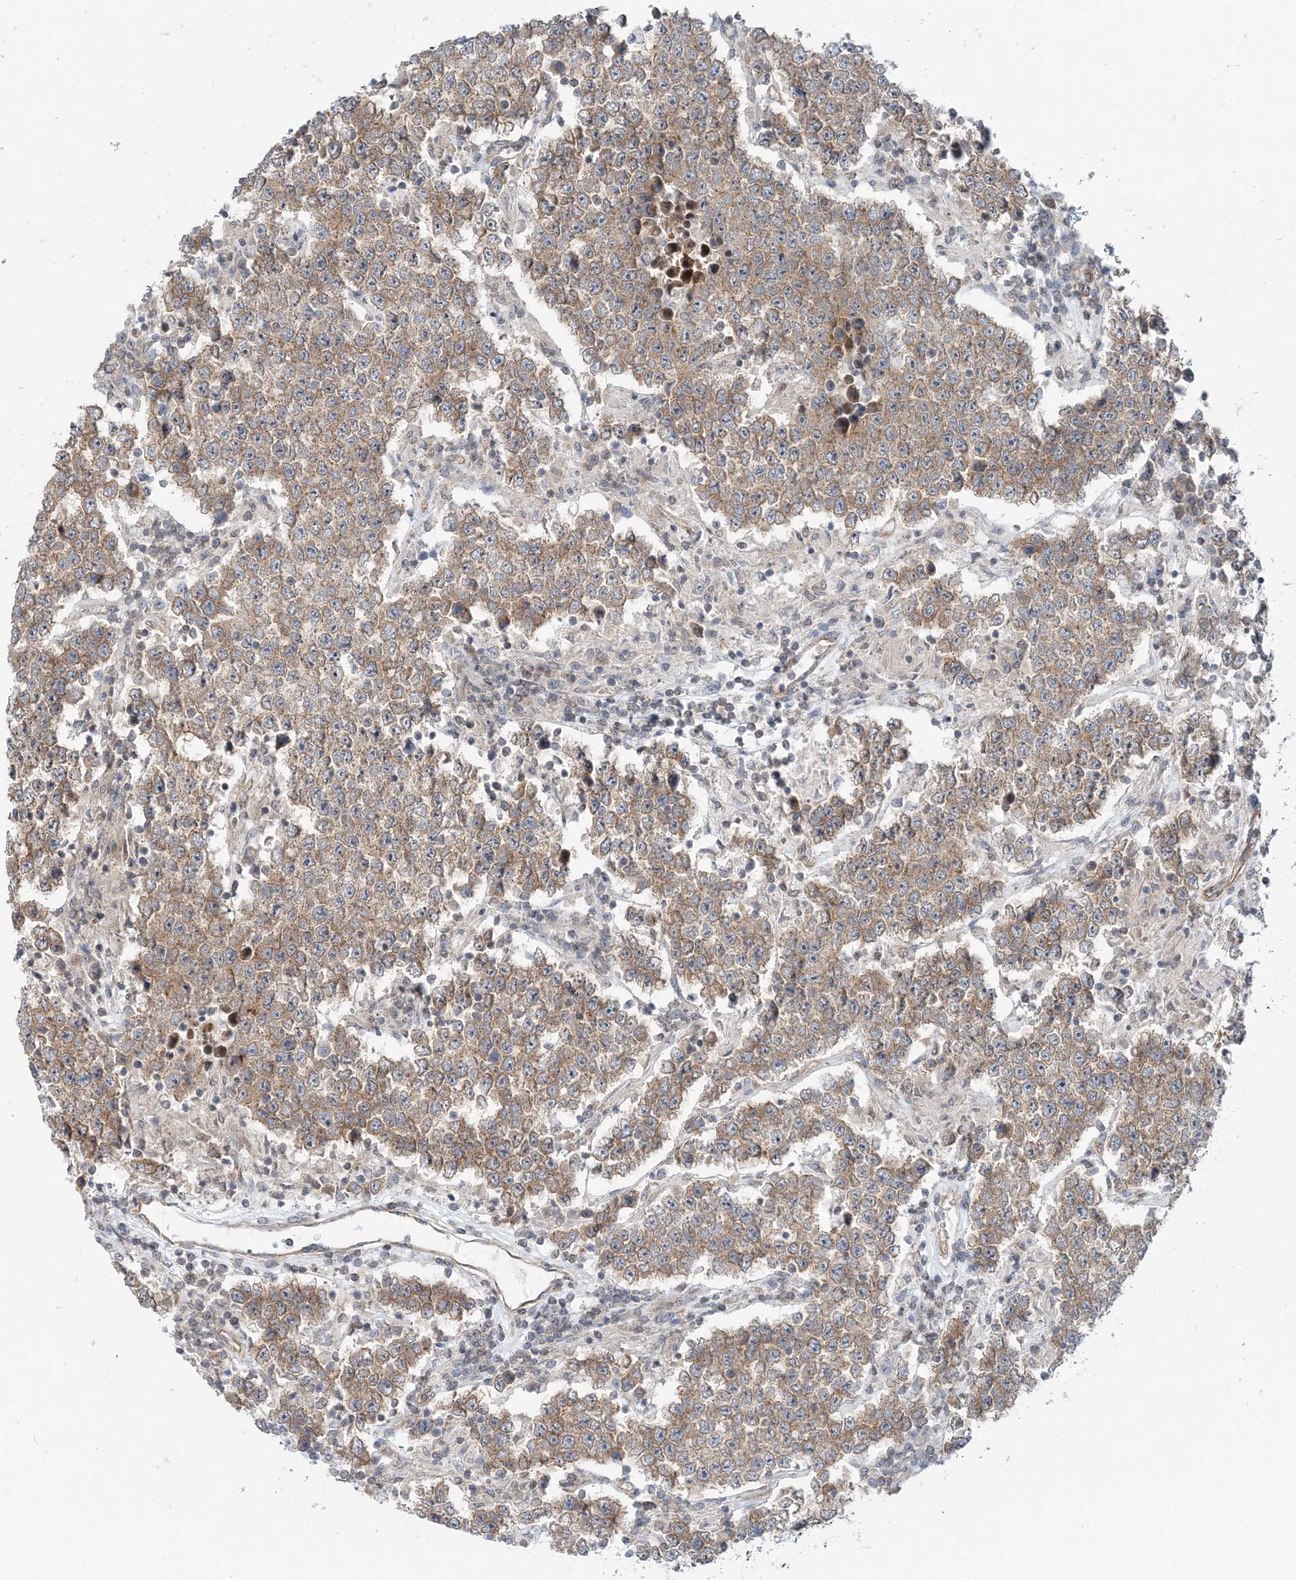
{"staining": {"intensity": "moderate", "quantity": ">75%", "location": "cytoplasmic/membranous"}, "tissue": "testis cancer", "cell_type": "Tumor cells", "image_type": "cancer", "snomed": [{"axis": "morphology", "description": "Normal tissue, NOS"}, {"axis": "morphology", "description": "Urothelial carcinoma, High grade"}, {"axis": "morphology", "description": "Seminoma, NOS"}, {"axis": "morphology", "description": "Carcinoma, Embryonal, NOS"}, {"axis": "topography", "description": "Urinary bladder"}, {"axis": "topography", "description": "Testis"}], "caption": "DAB (3,3'-diaminobenzidine) immunohistochemical staining of human high-grade urothelial carcinoma (testis) shows moderate cytoplasmic/membranous protein staining in approximately >75% of tumor cells.", "gene": "MOB4", "patient": {"sex": "male", "age": 41}}